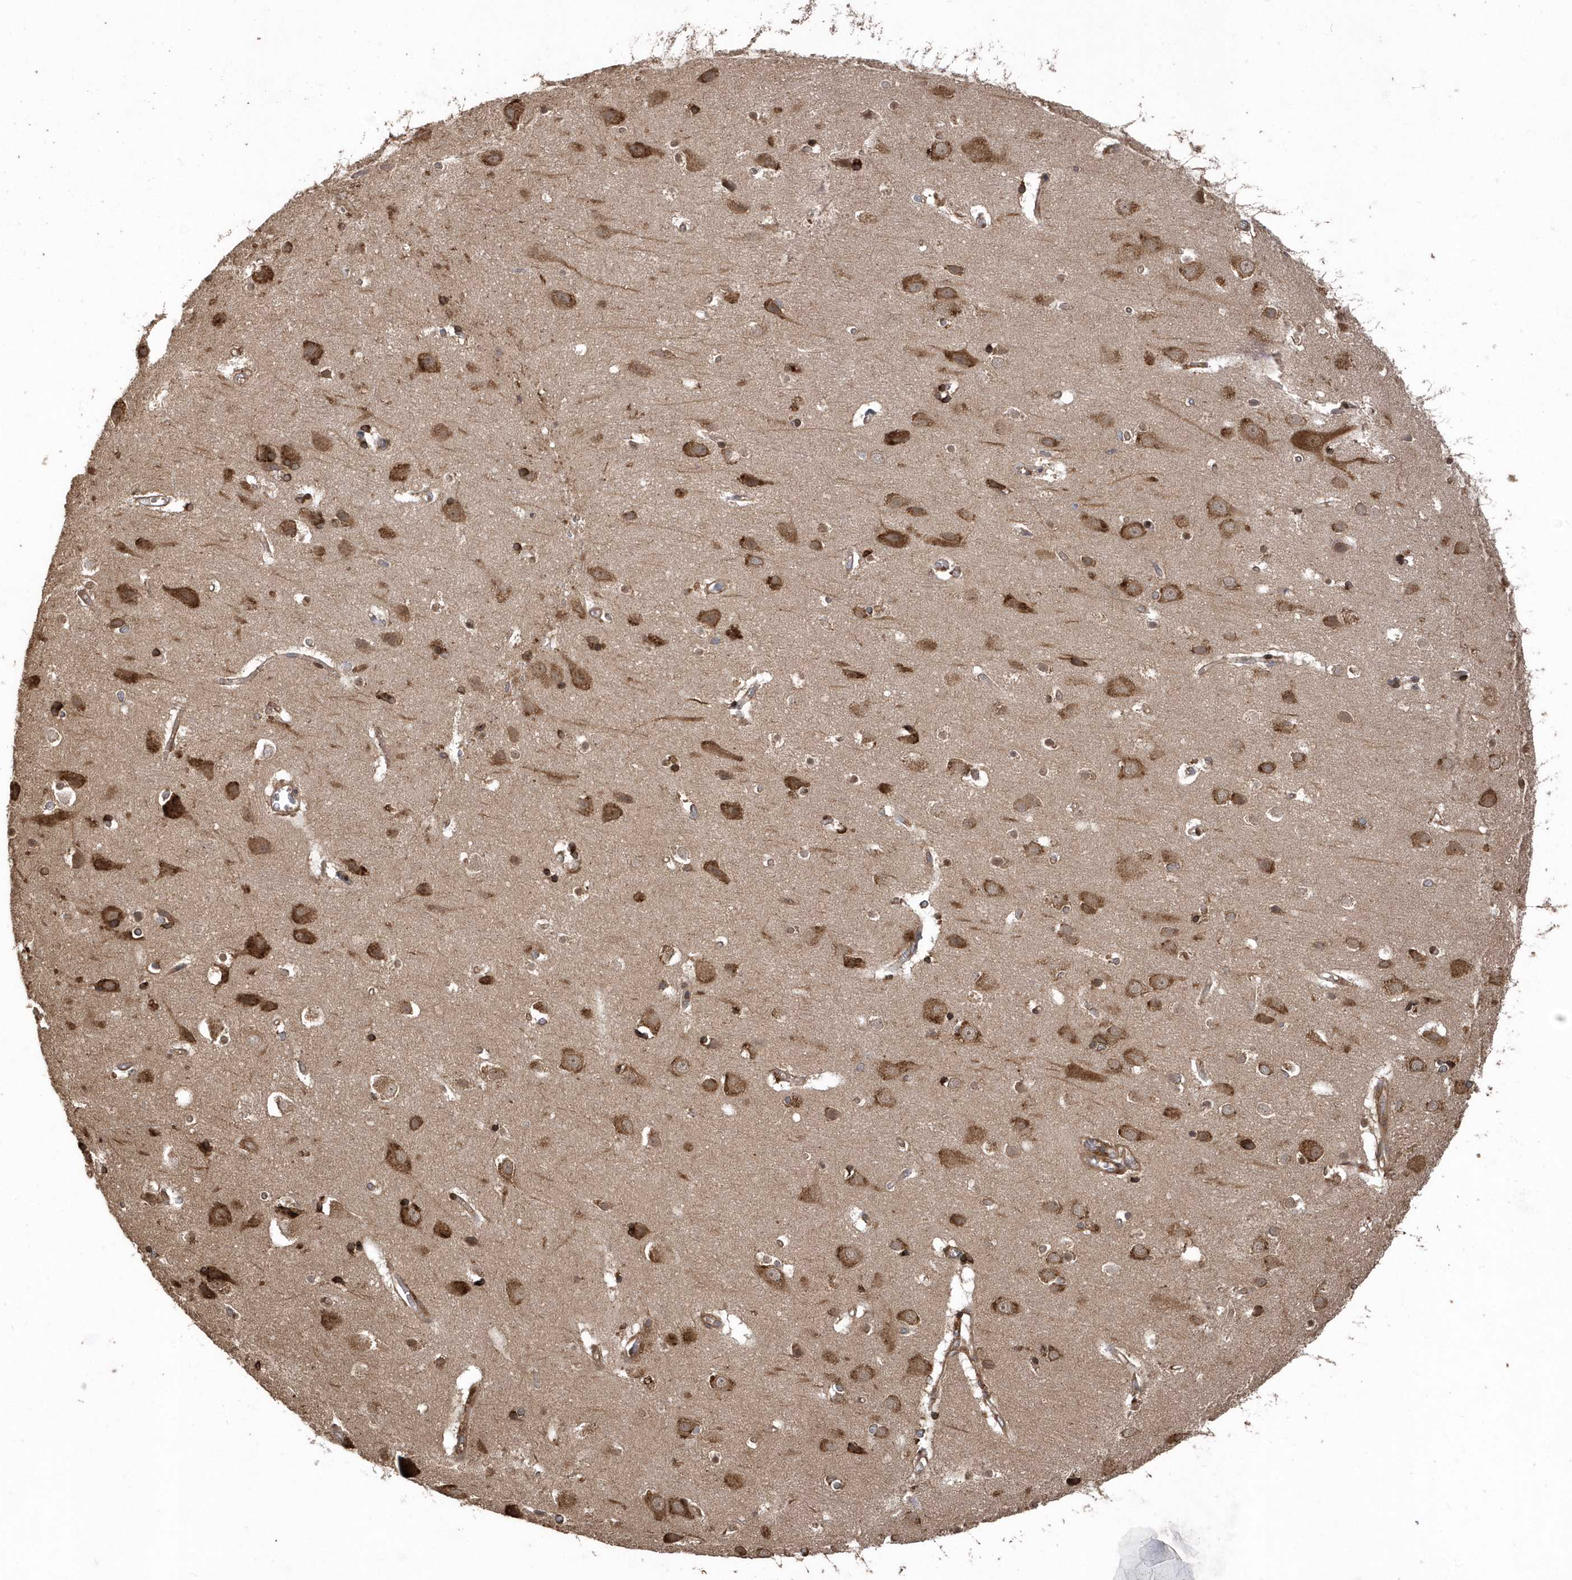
{"staining": {"intensity": "weak", "quantity": ">75%", "location": "cytoplasmic/membranous"}, "tissue": "cerebral cortex", "cell_type": "Endothelial cells", "image_type": "normal", "snomed": [{"axis": "morphology", "description": "Normal tissue, NOS"}, {"axis": "topography", "description": "Cerebral cortex"}], "caption": "The immunohistochemical stain labels weak cytoplasmic/membranous positivity in endothelial cells of benign cerebral cortex.", "gene": "WASHC5", "patient": {"sex": "male", "age": 54}}